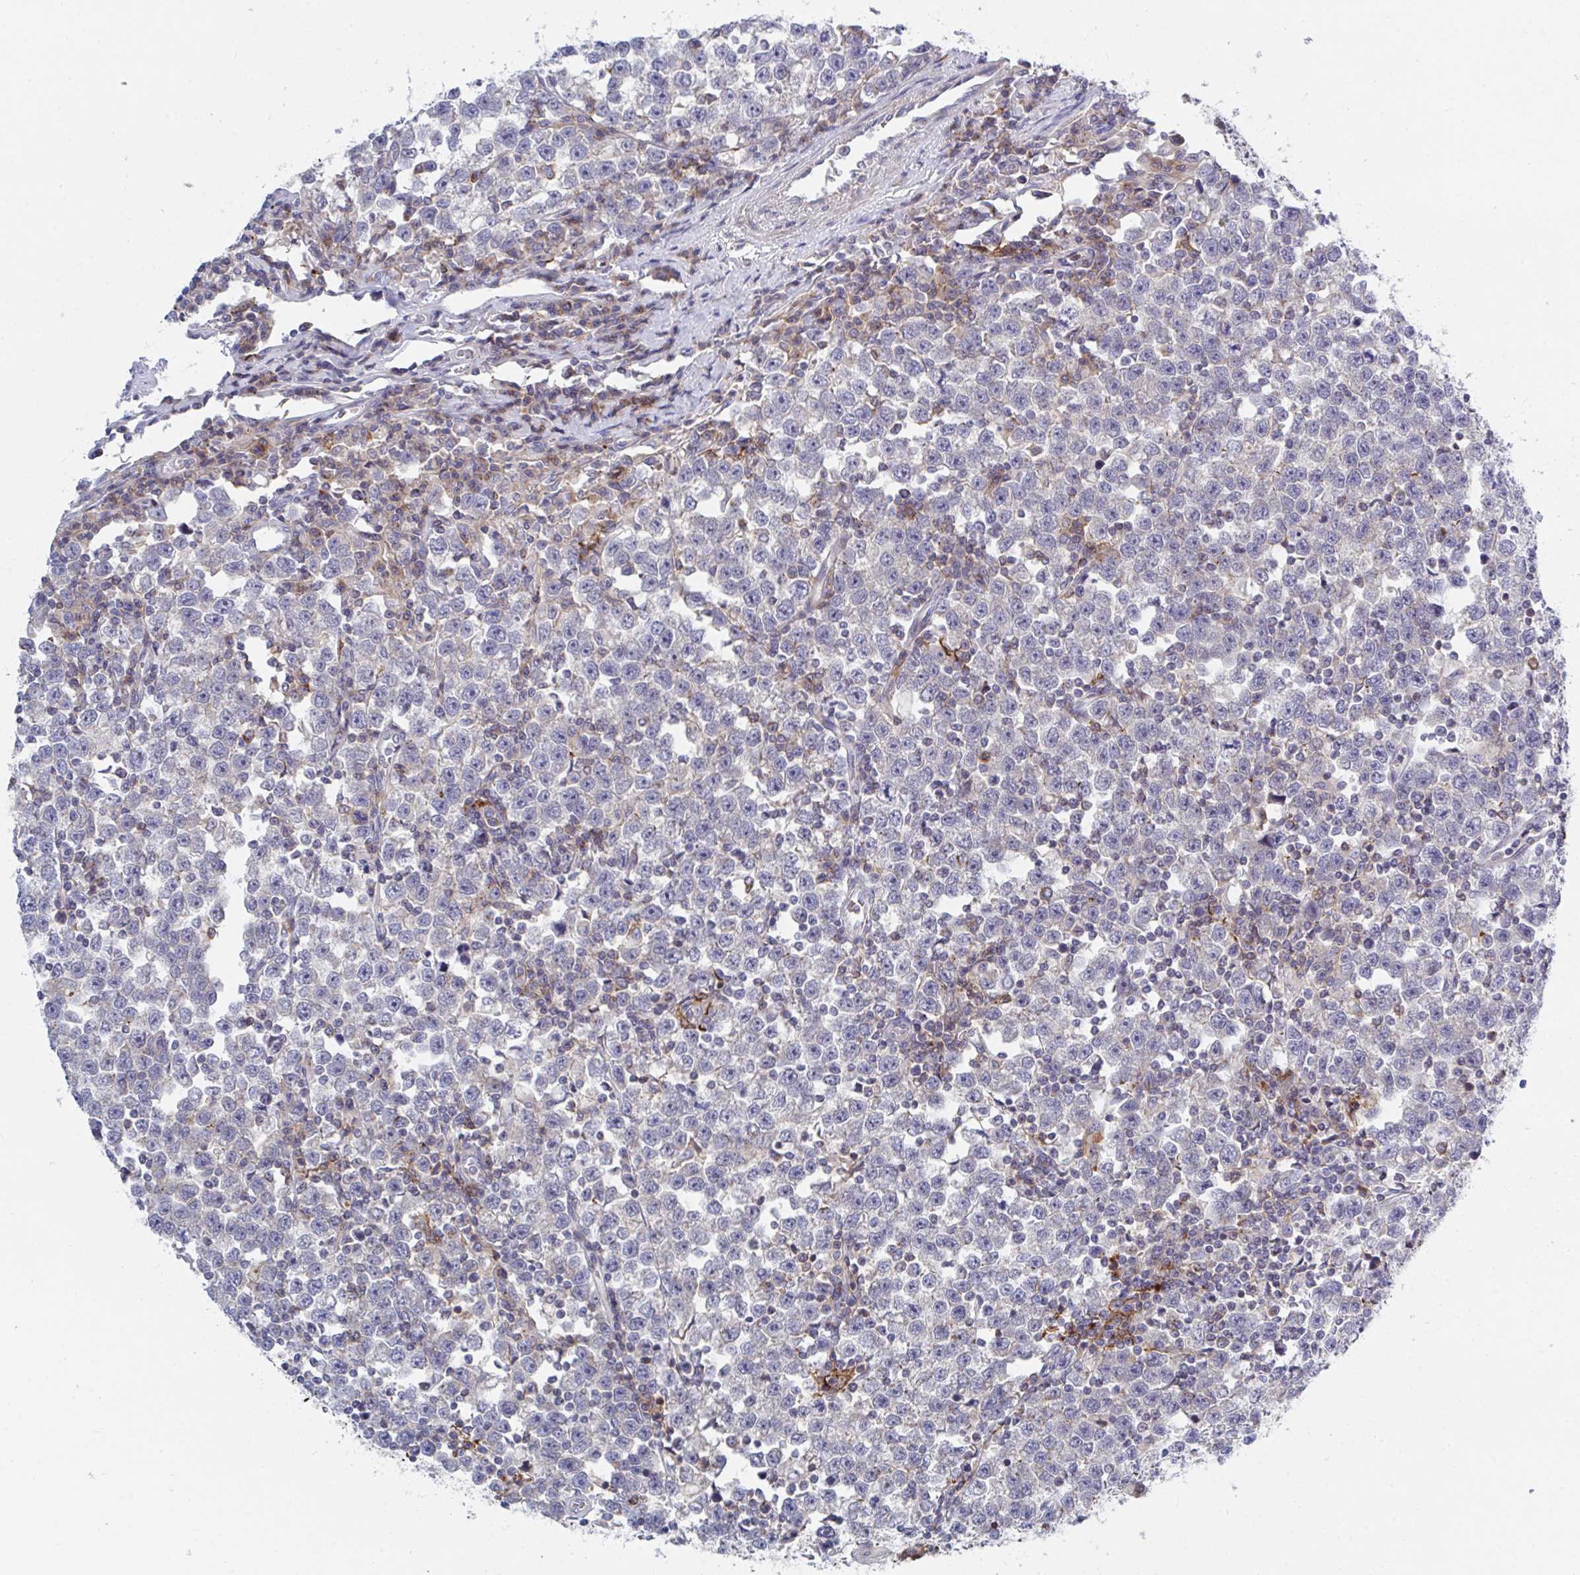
{"staining": {"intensity": "negative", "quantity": "none", "location": "none"}, "tissue": "testis cancer", "cell_type": "Tumor cells", "image_type": "cancer", "snomed": [{"axis": "morphology", "description": "Seminoma, NOS"}, {"axis": "topography", "description": "Testis"}], "caption": "Micrograph shows no significant protein staining in tumor cells of testis cancer.", "gene": "FRMD3", "patient": {"sex": "male", "age": 43}}